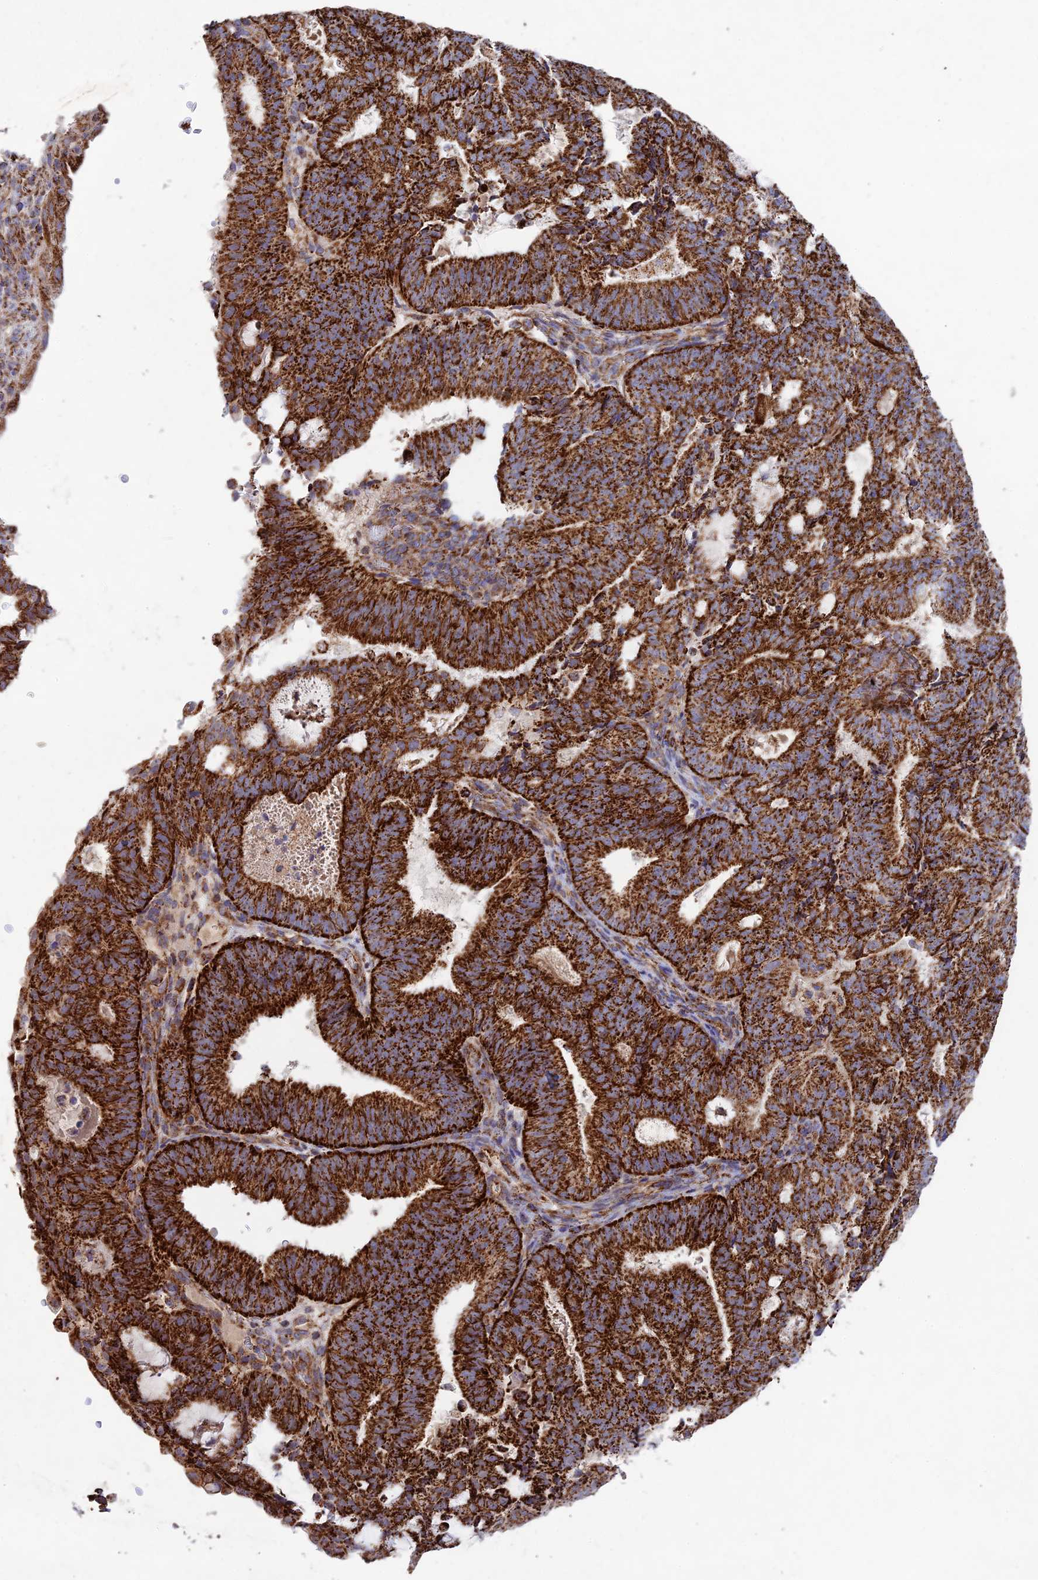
{"staining": {"intensity": "strong", "quantity": ">75%", "location": "cytoplasmic/membranous"}, "tissue": "endometrial cancer", "cell_type": "Tumor cells", "image_type": "cancer", "snomed": [{"axis": "morphology", "description": "Adenocarcinoma, NOS"}, {"axis": "topography", "description": "Endometrium"}], "caption": "Protein positivity by IHC reveals strong cytoplasmic/membranous positivity in approximately >75% of tumor cells in endometrial cancer. (Stains: DAB (3,3'-diaminobenzidine) in brown, nuclei in blue, Microscopy: brightfield microscopy at high magnification).", "gene": "KHDC3L", "patient": {"sex": "female", "age": 70}}